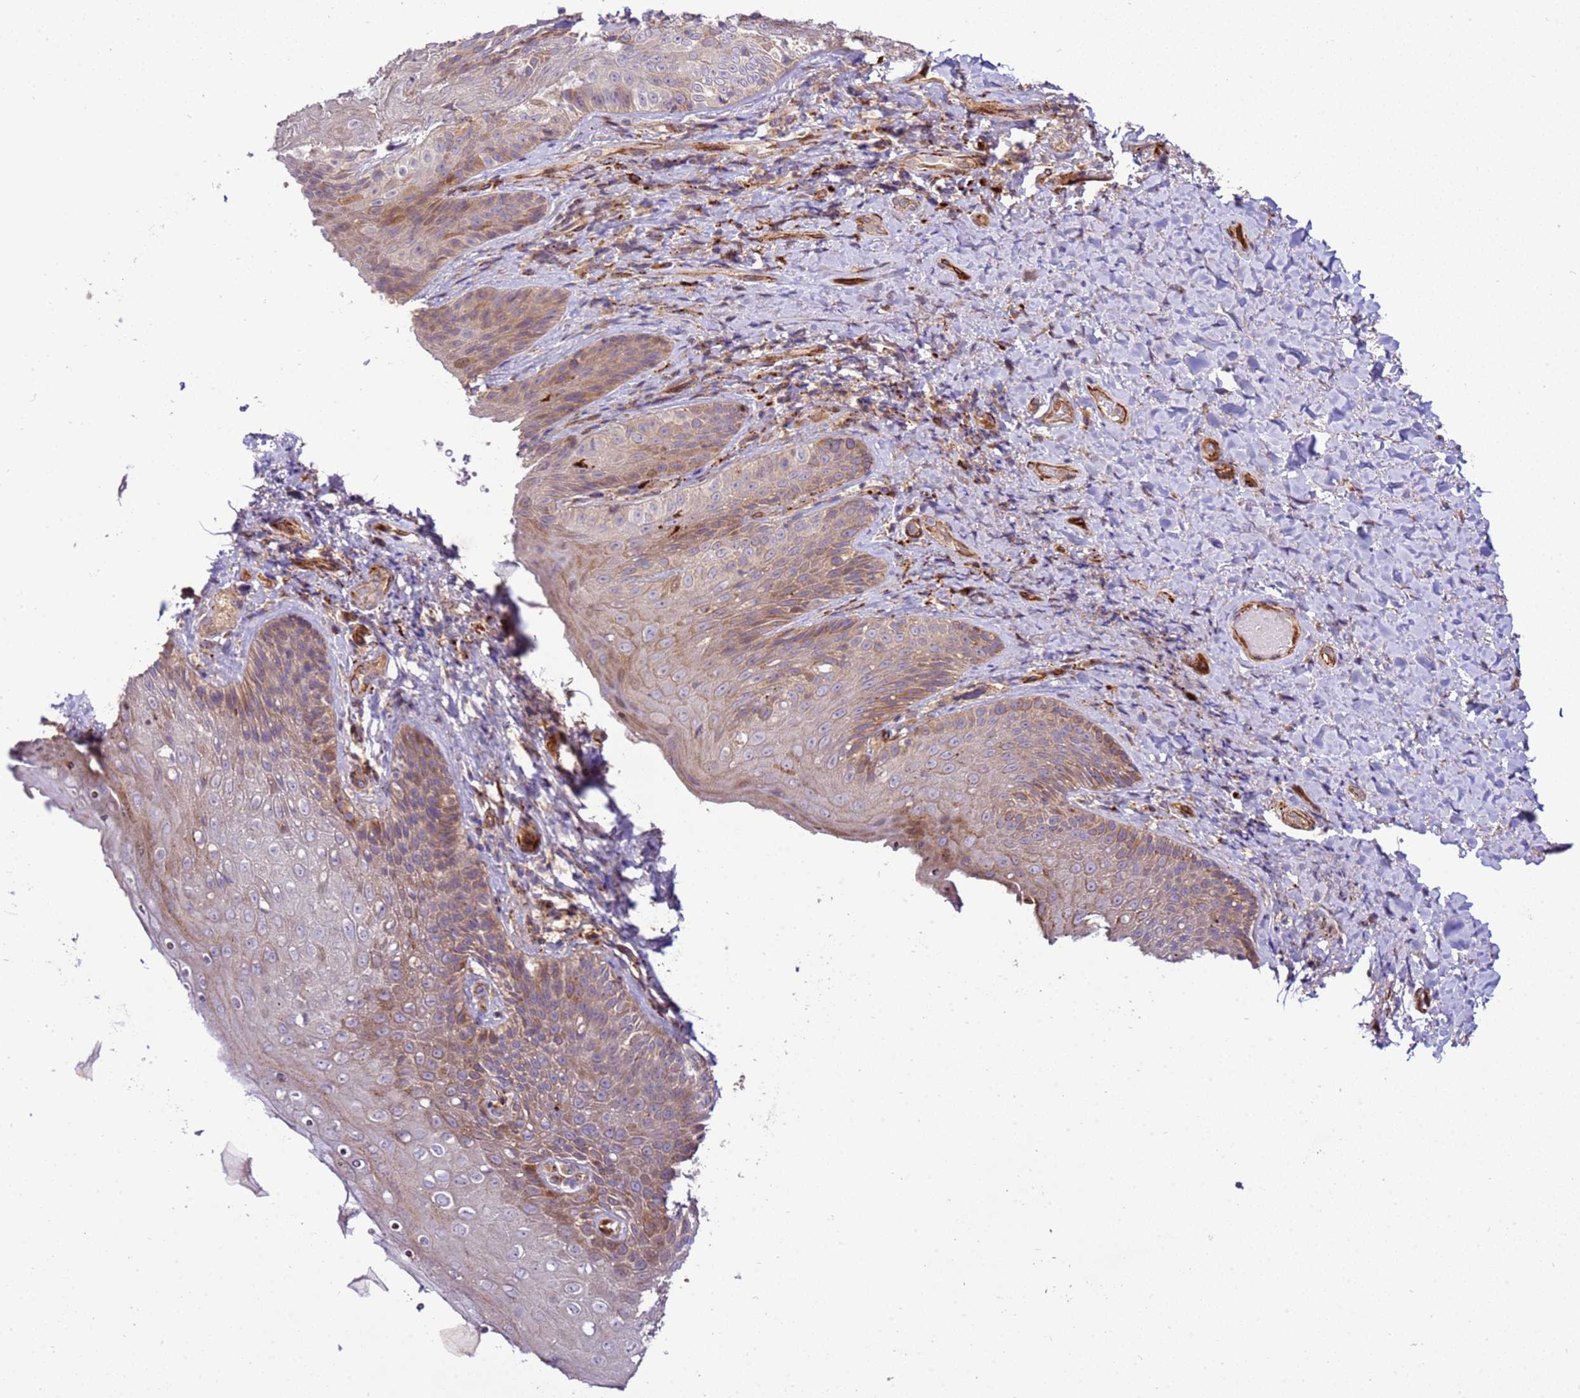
{"staining": {"intensity": "moderate", "quantity": "25%-75%", "location": "cytoplasmic/membranous"}, "tissue": "skin", "cell_type": "Epidermal cells", "image_type": "normal", "snomed": [{"axis": "morphology", "description": "Normal tissue, NOS"}, {"axis": "topography", "description": "Anal"}], "caption": "The immunohistochemical stain labels moderate cytoplasmic/membranous positivity in epidermal cells of benign skin.", "gene": "ZNF624", "patient": {"sex": "female", "age": 89}}